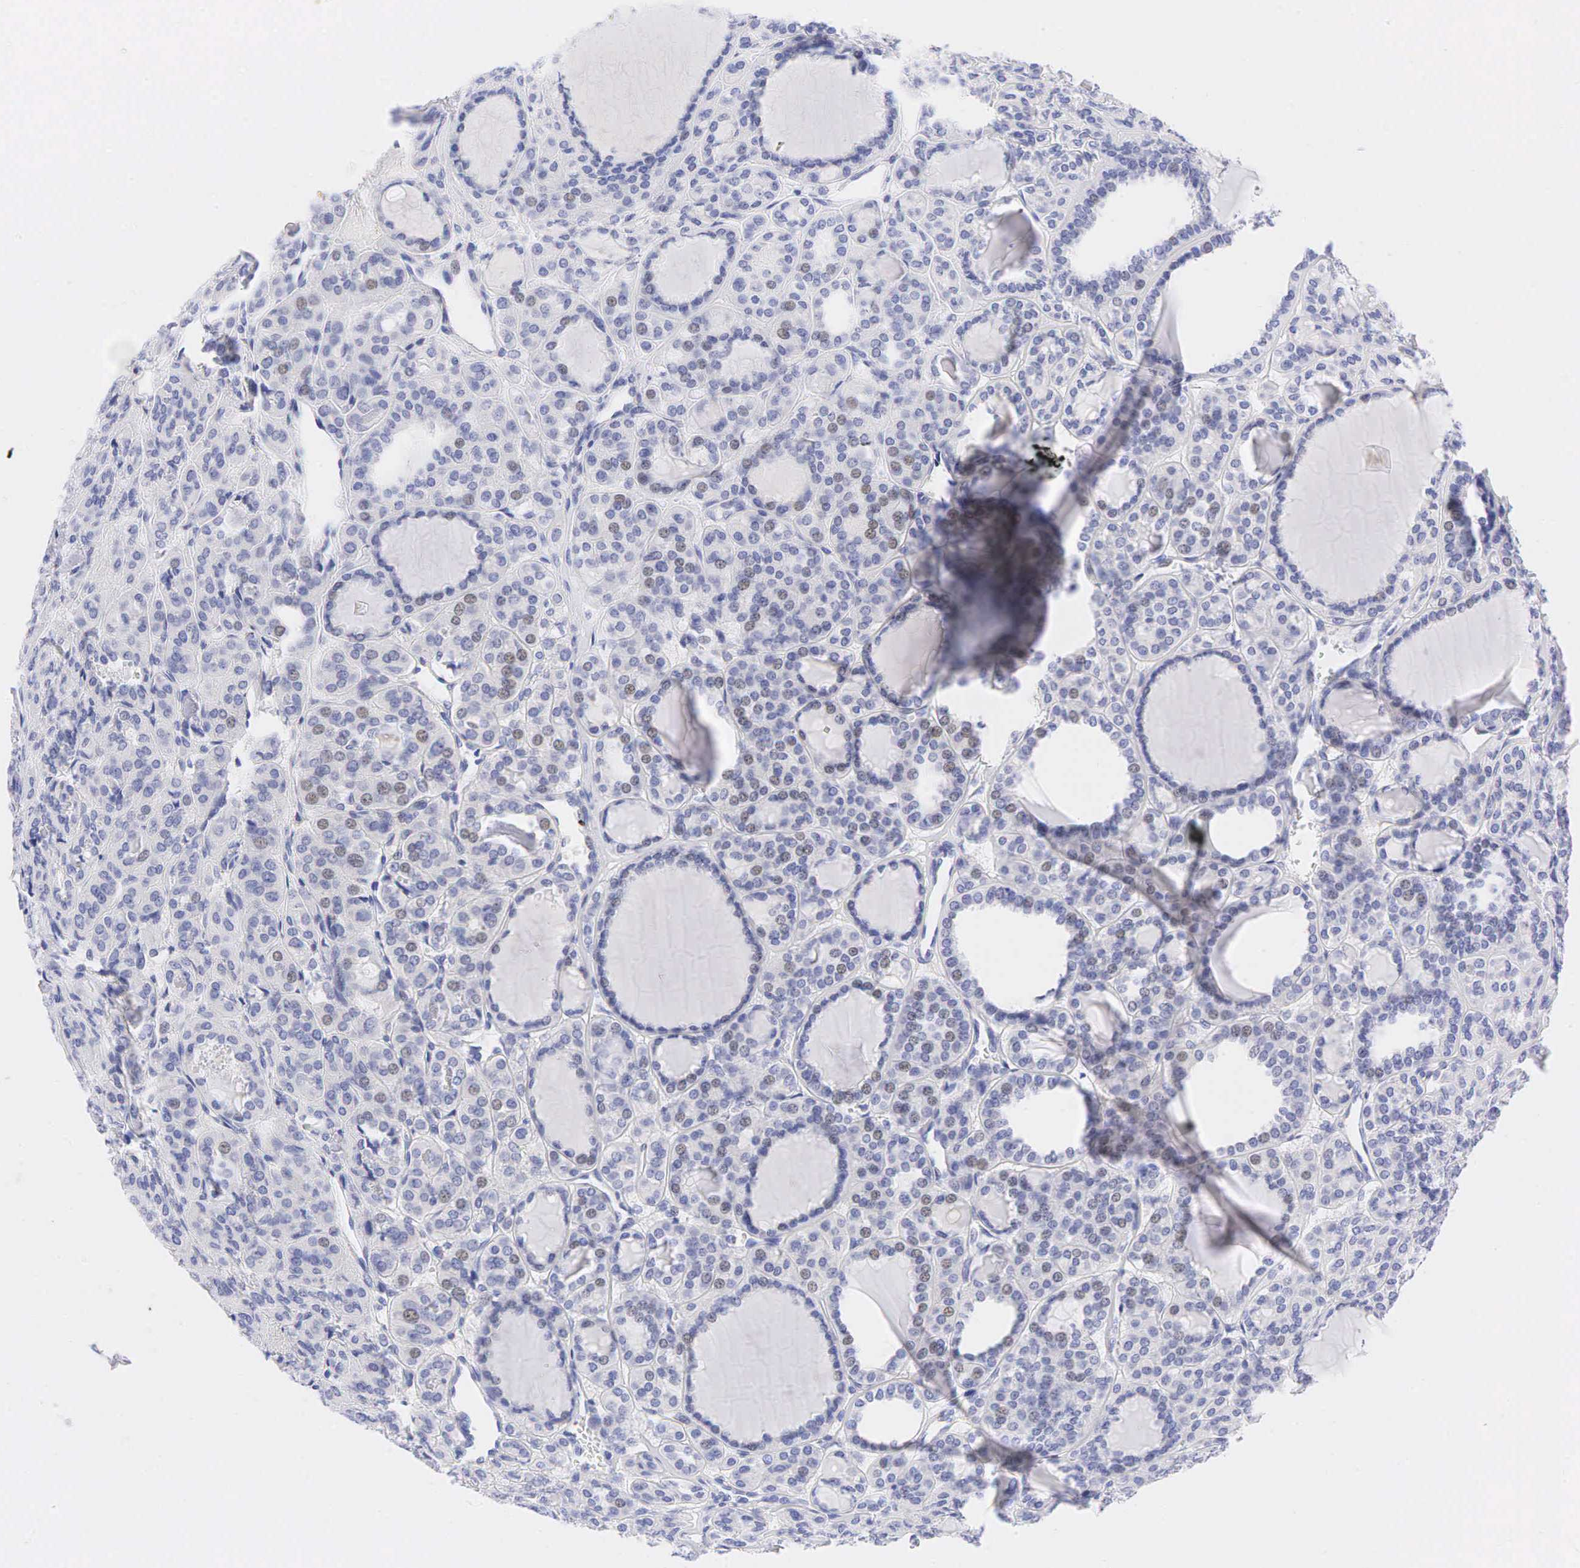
{"staining": {"intensity": "weak", "quantity": "<25%", "location": "nuclear"}, "tissue": "thyroid cancer", "cell_type": "Tumor cells", "image_type": "cancer", "snomed": [{"axis": "morphology", "description": "Follicular adenoma carcinoma, NOS"}, {"axis": "topography", "description": "Thyroid gland"}], "caption": "Micrograph shows no protein staining in tumor cells of thyroid follicular adenoma carcinoma tissue.", "gene": "AR", "patient": {"sex": "female", "age": 71}}